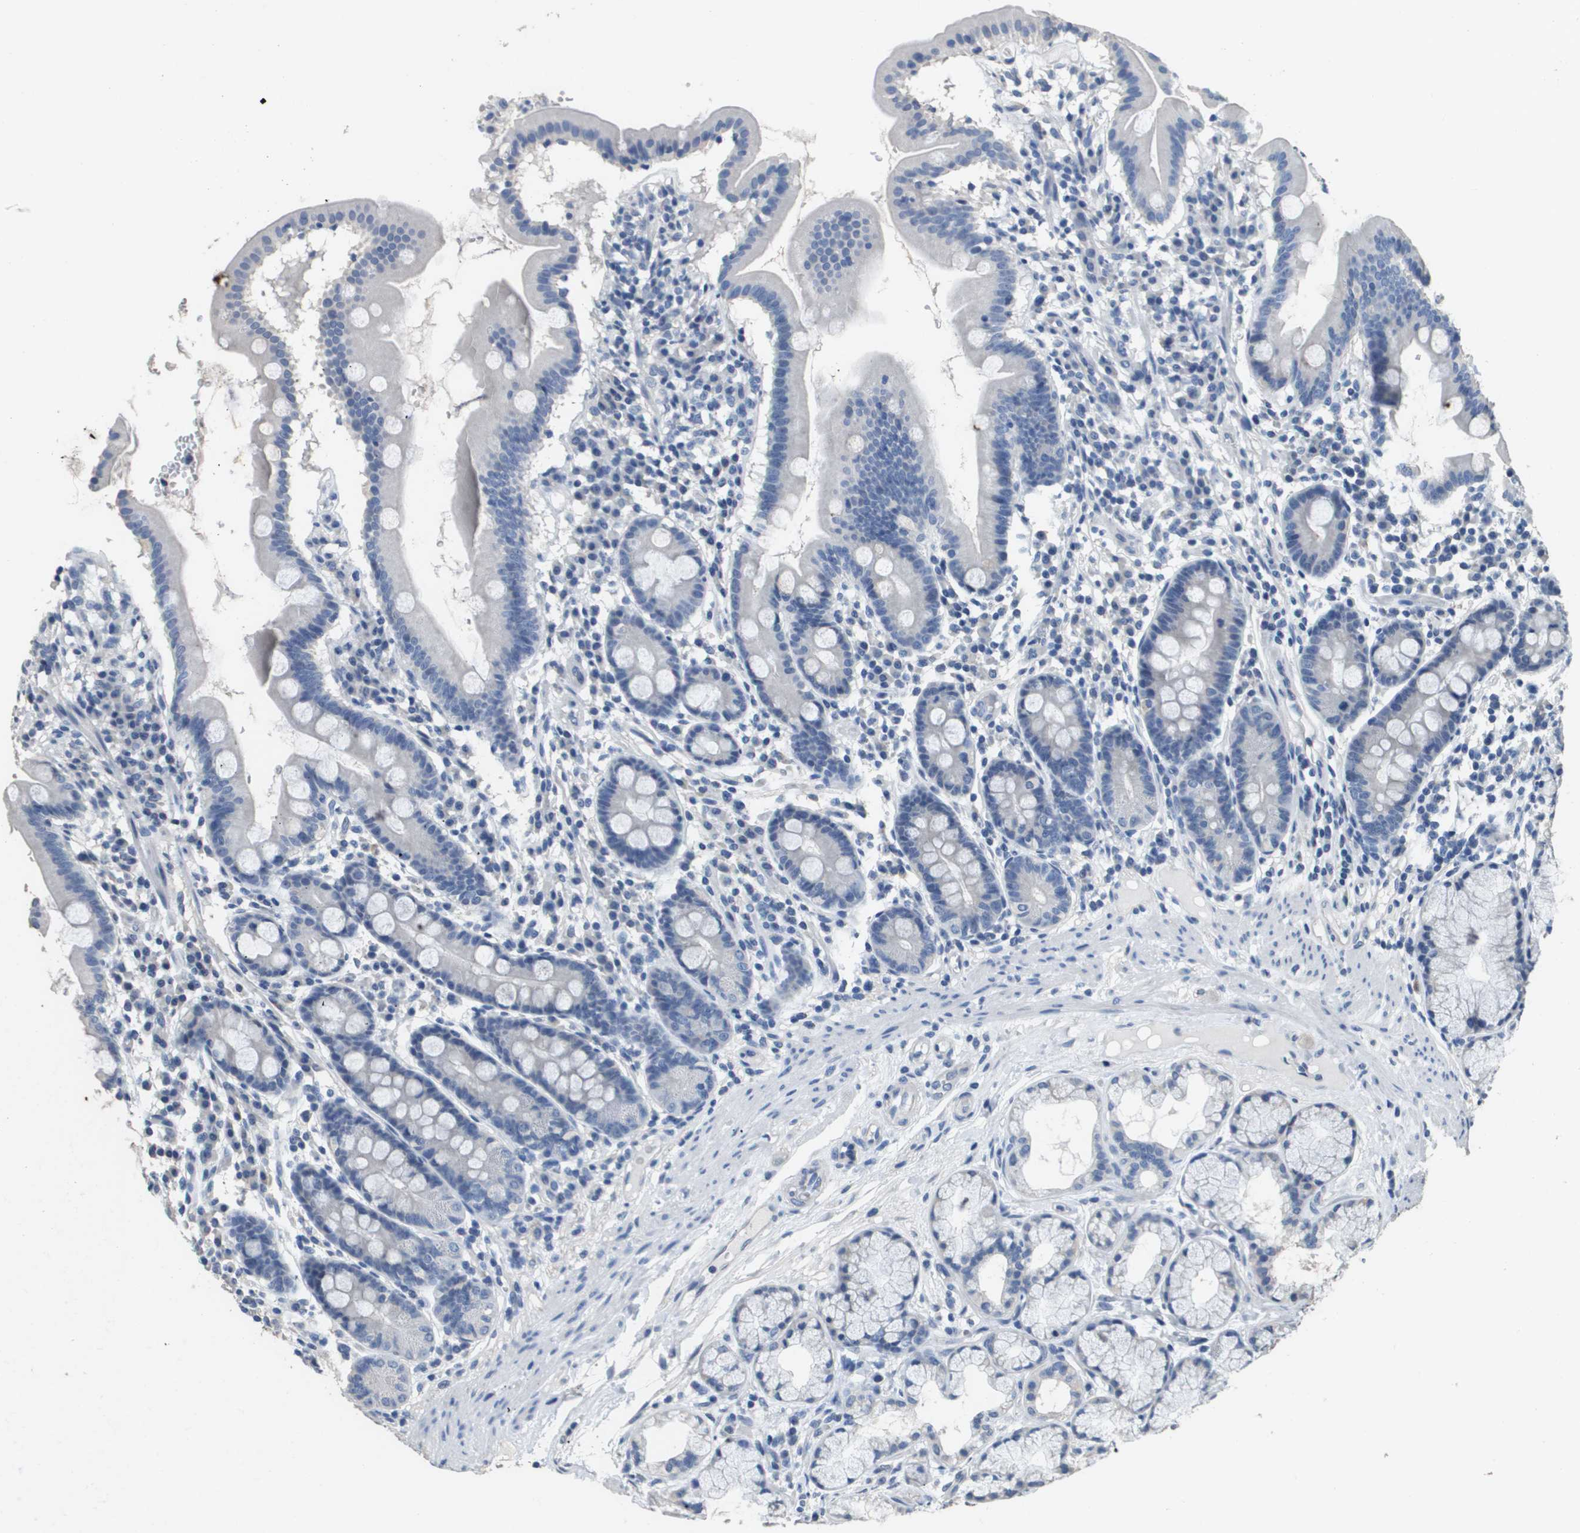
{"staining": {"intensity": "negative", "quantity": "none", "location": "none"}, "tissue": "duodenum", "cell_type": "Glandular cells", "image_type": "normal", "snomed": [{"axis": "morphology", "description": "Normal tissue, NOS"}, {"axis": "topography", "description": "Duodenum"}], "caption": "High magnification brightfield microscopy of unremarkable duodenum stained with DAB (brown) and counterstained with hematoxylin (blue): glandular cells show no significant expression. Brightfield microscopy of immunohistochemistry stained with DAB (3,3'-diaminobenzidine) (brown) and hematoxylin (blue), captured at high magnification.", "gene": "MT3", "patient": {"sex": "male", "age": 50}}